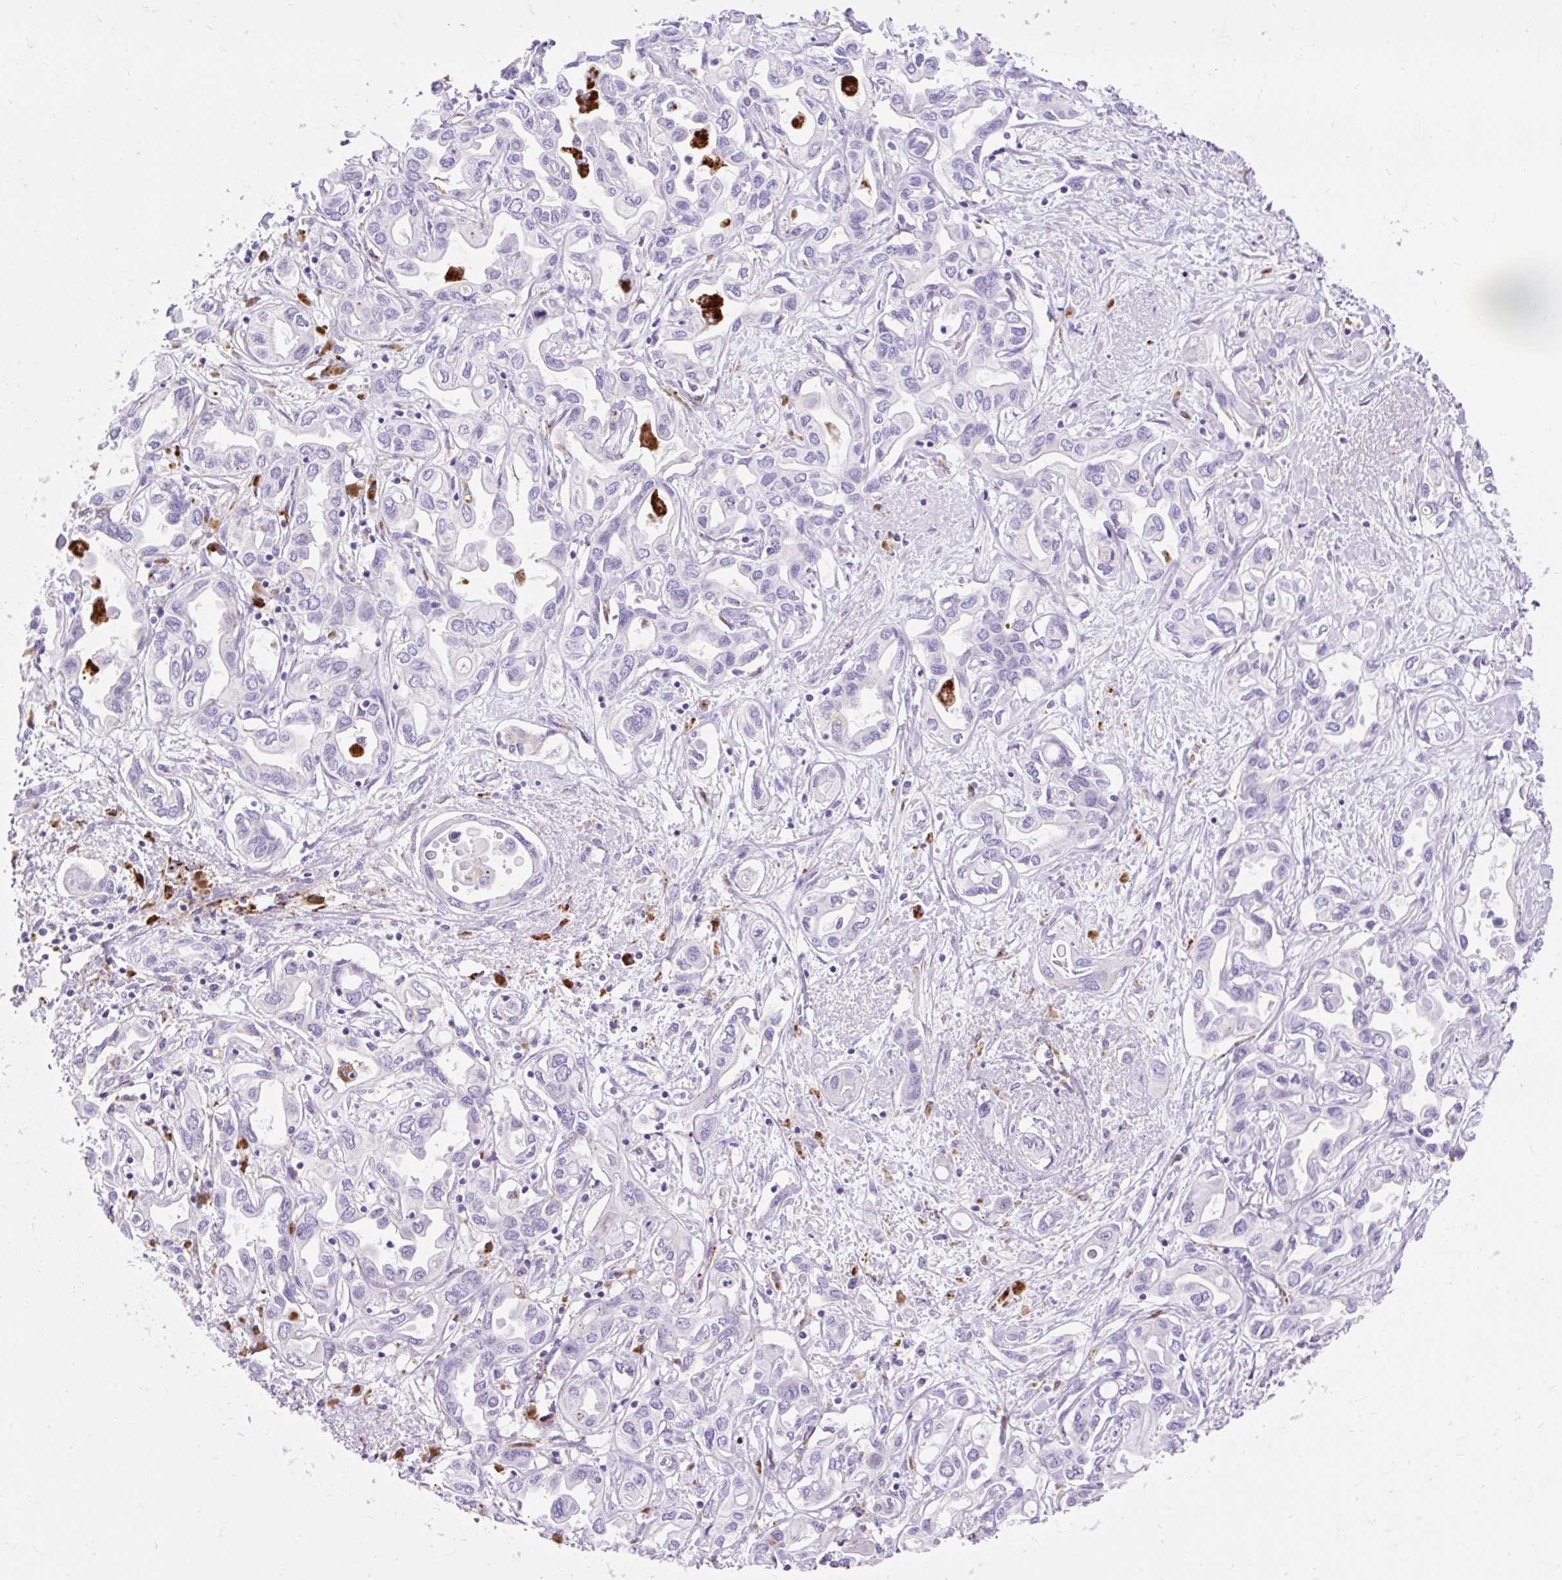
{"staining": {"intensity": "negative", "quantity": "none", "location": "none"}, "tissue": "liver cancer", "cell_type": "Tumor cells", "image_type": "cancer", "snomed": [{"axis": "morphology", "description": "Cholangiocarcinoma"}, {"axis": "topography", "description": "Liver"}], "caption": "Tumor cells are negative for brown protein staining in liver cholangiocarcinoma.", "gene": "HEXB", "patient": {"sex": "female", "age": 64}}